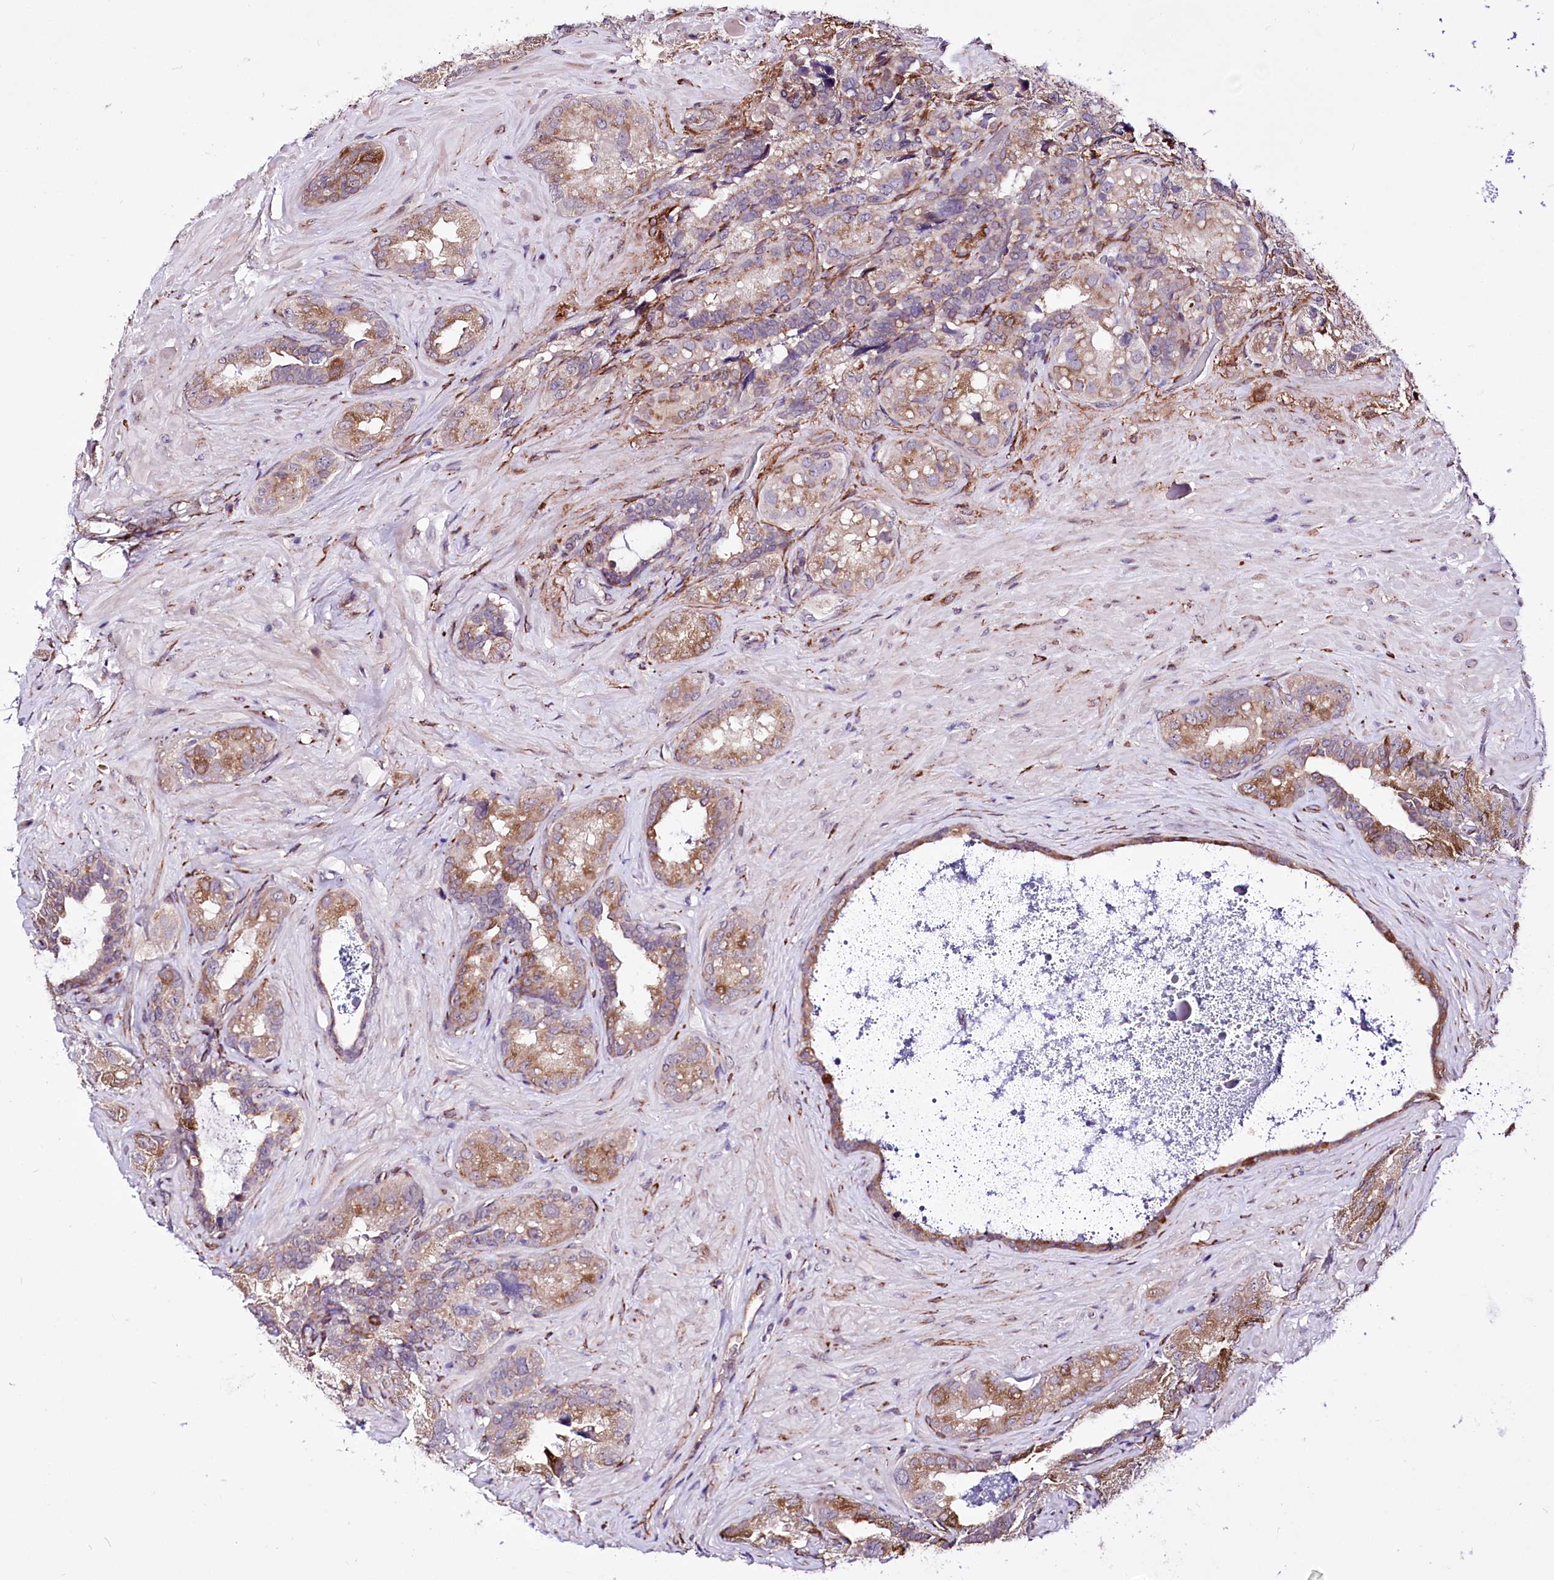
{"staining": {"intensity": "moderate", "quantity": ">75%", "location": "cytoplasmic/membranous"}, "tissue": "seminal vesicle", "cell_type": "Glandular cells", "image_type": "normal", "snomed": [{"axis": "morphology", "description": "Normal tissue, NOS"}, {"axis": "topography", "description": "Seminal veicle"}, {"axis": "topography", "description": "Peripheral nerve tissue"}], "caption": "Unremarkable seminal vesicle shows moderate cytoplasmic/membranous positivity in approximately >75% of glandular cells, visualized by immunohistochemistry. The staining was performed using DAB (3,3'-diaminobenzidine) to visualize the protein expression in brown, while the nuclei were stained in blue with hematoxylin (Magnification: 20x).", "gene": "WWC1", "patient": {"sex": "male", "age": 67}}